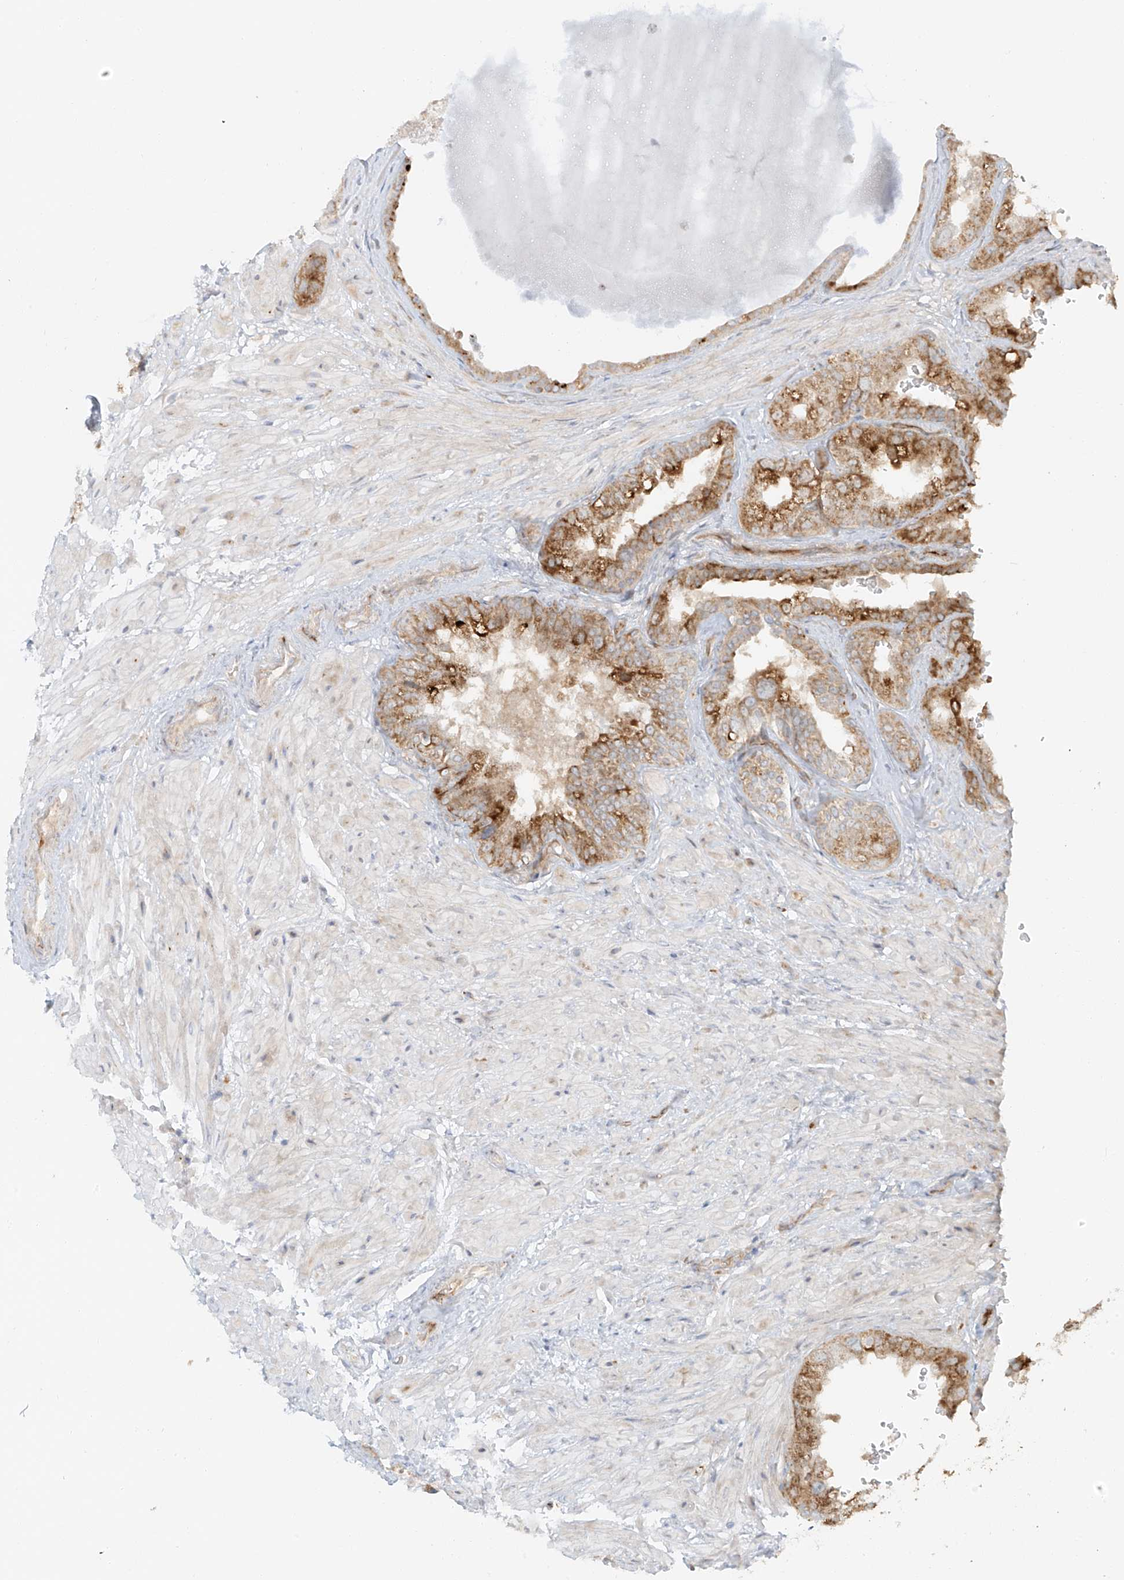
{"staining": {"intensity": "strong", "quantity": ">75%", "location": "cytoplasmic/membranous"}, "tissue": "seminal vesicle", "cell_type": "Glandular cells", "image_type": "normal", "snomed": [{"axis": "morphology", "description": "Normal tissue, NOS"}, {"axis": "topography", "description": "Seminal veicle"}, {"axis": "topography", "description": "Peripheral nerve tissue"}], "caption": "Glandular cells show high levels of strong cytoplasmic/membranous staining in approximately >75% of cells in unremarkable human seminal vesicle.", "gene": "MIPEP", "patient": {"sex": "male", "age": 63}}